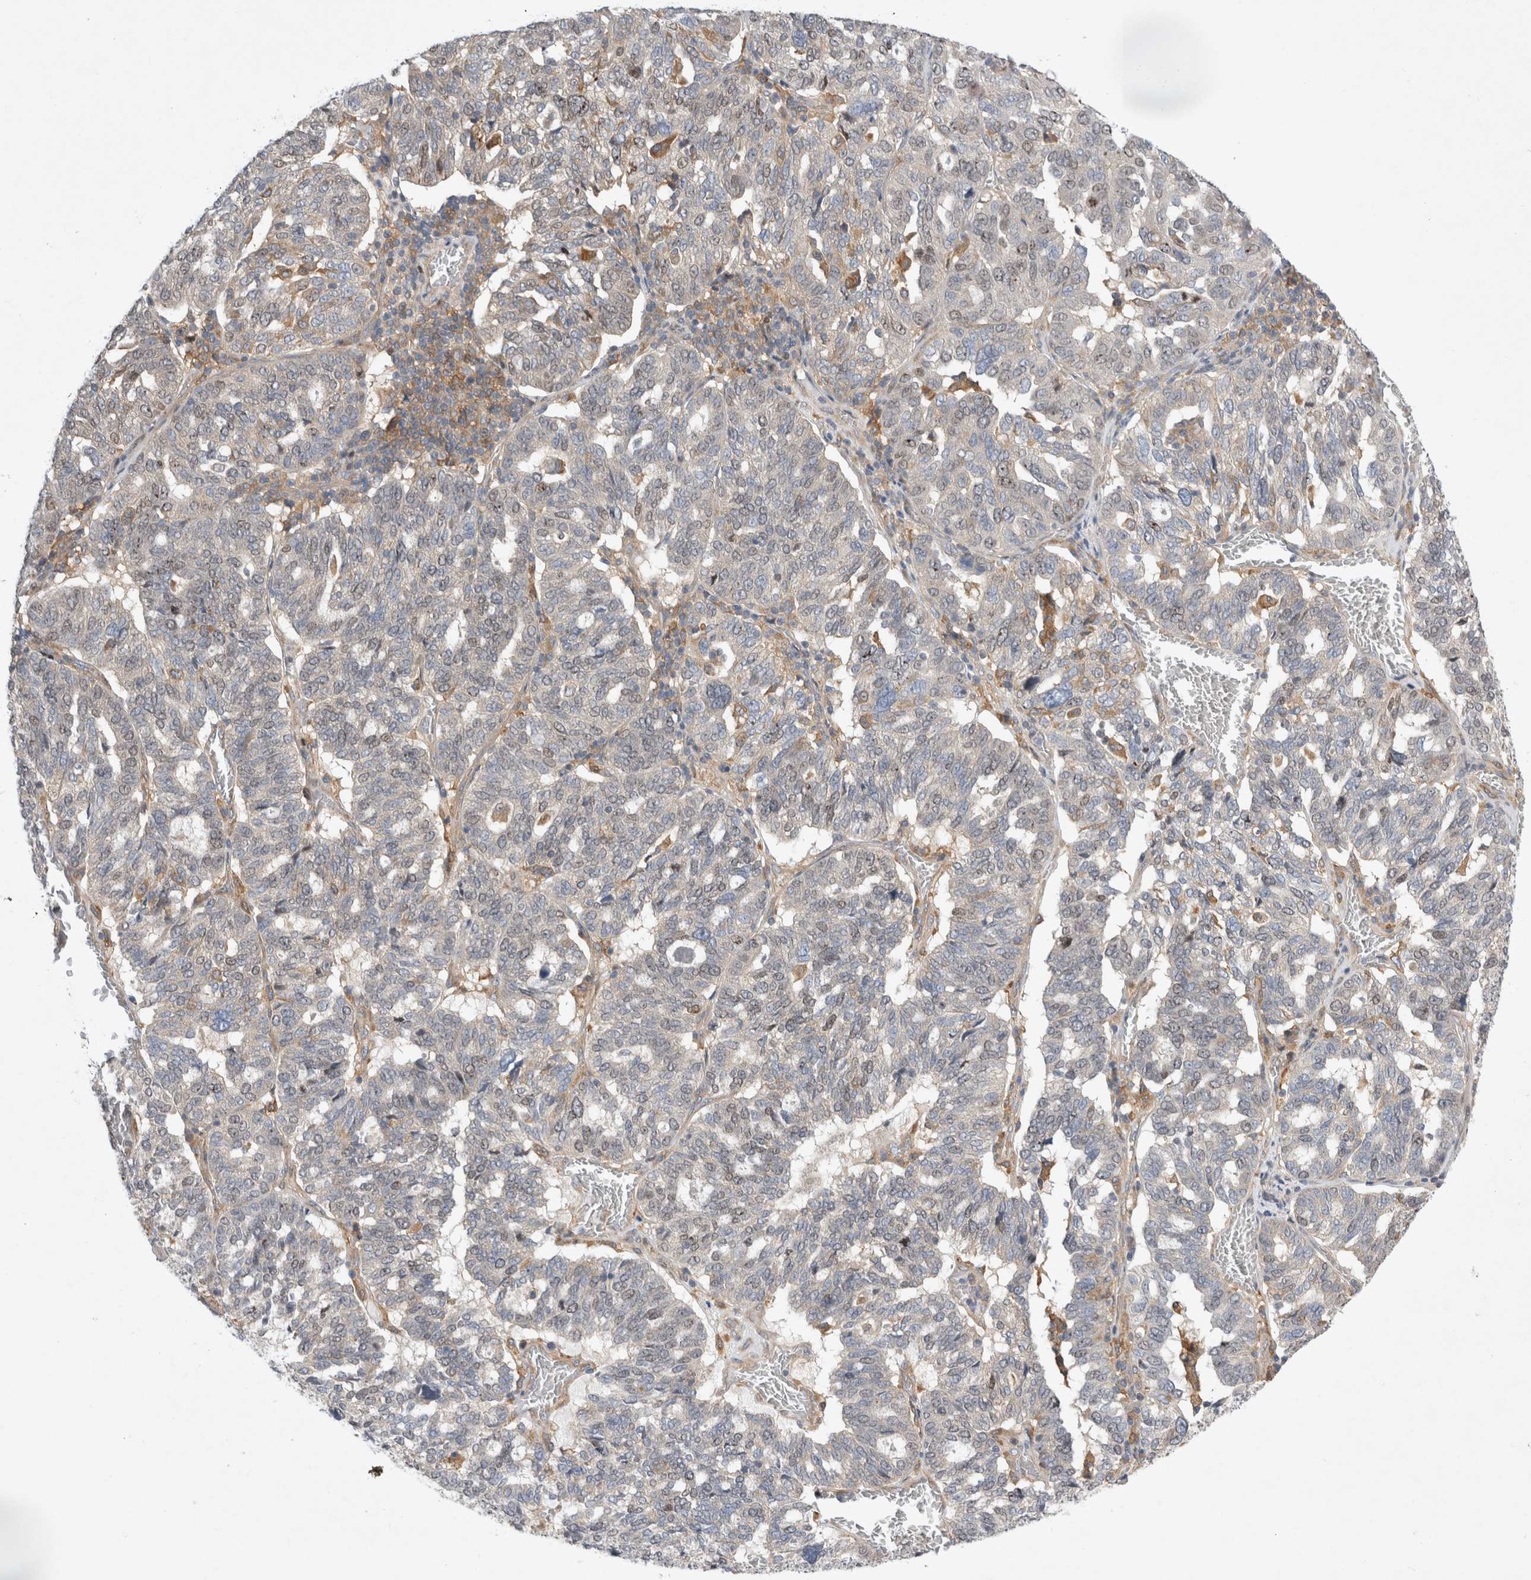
{"staining": {"intensity": "weak", "quantity": ">75%", "location": "cytoplasmic/membranous"}, "tissue": "ovarian cancer", "cell_type": "Tumor cells", "image_type": "cancer", "snomed": [{"axis": "morphology", "description": "Cystadenocarcinoma, serous, NOS"}, {"axis": "topography", "description": "Ovary"}], "caption": "Brown immunohistochemical staining in serous cystadenocarcinoma (ovarian) shows weak cytoplasmic/membranous positivity in approximately >75% of tumor cells.", "gene": "CDCA7L", "patient": {"sex": "female", "age": 59}}